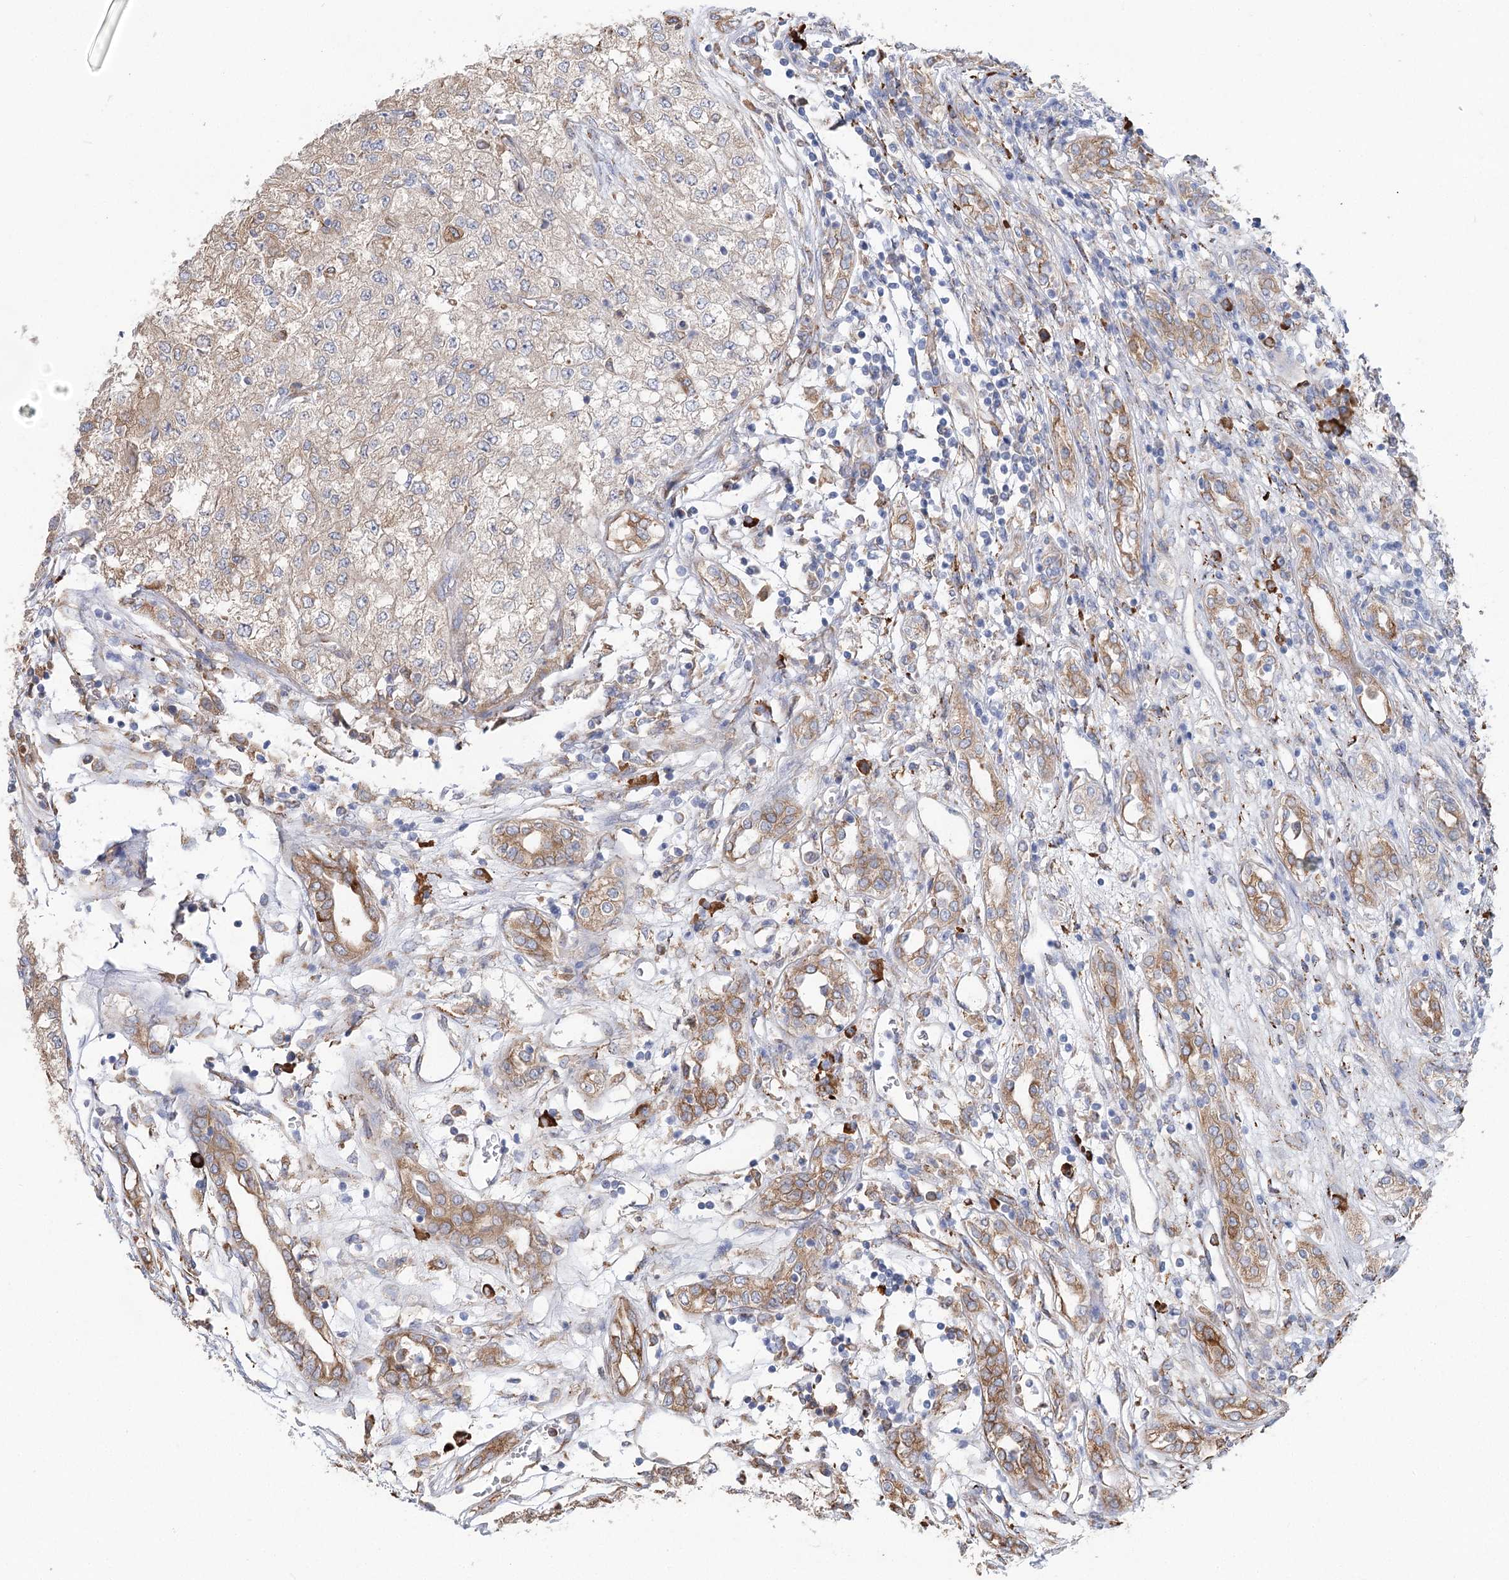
{"staining": {"intensity": "weak", "quantity": "<25%", "location": "cytoplasmic/membranous"}, "tissue": "renal cancer", "cell_type": "Tumor cells", "image_type": "cancer", "snomed": [{"axis": "morphology", "description": "Adenocarcinoma, NOS"}, {"axis": "topography", "description": "Kidney"}], "caption": "A high-resolution histopathology image shows immunohistochemistry (IHC) staining of renal cancer, which demonstrates no significant expression in tumor cells.", "gene": "METTL24", "patient": {"sex": "female", "age": 54}}